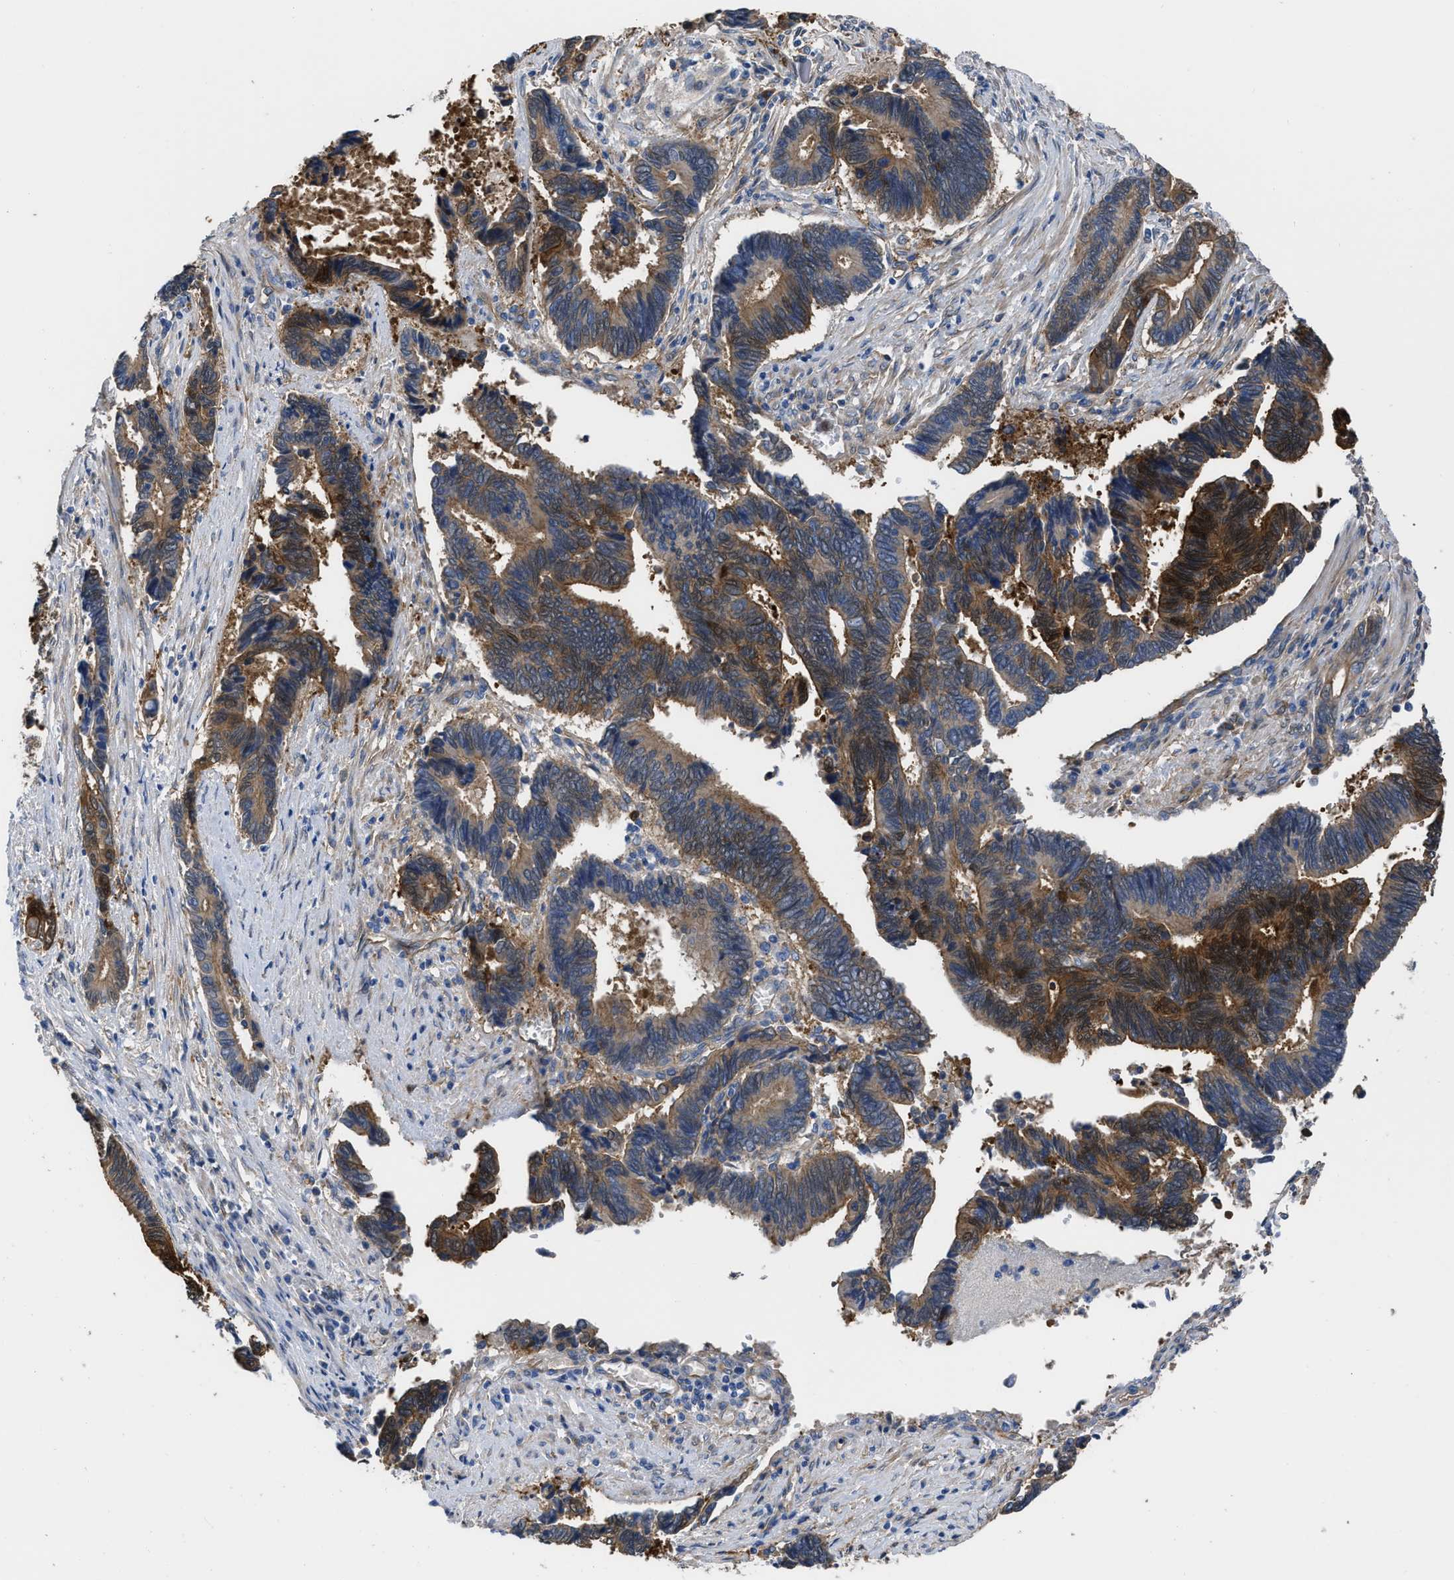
{"staining": {"intensity": "moderate", "quantity": ">75%", "location": "cytoplasmic/membranous"}, "tissue": "pancreatic cancer", "cell_type": "Tumor cells", "image_type": "cancer", "snomed": [{"axis": "morphology", "description": "Adenocarcinoma, NOS"}, {"axis": "topography", "description": "Pancreas"}], "caption": "Human pancreatic cancer (adenocarcinoma) stained for a protein (brown) exhibits moderate cytoplasmic/membranous positive expression in about >75% of tumor cells.", "gene": "TRIOBP", "patient": {"sex": "female", "age": 70}}